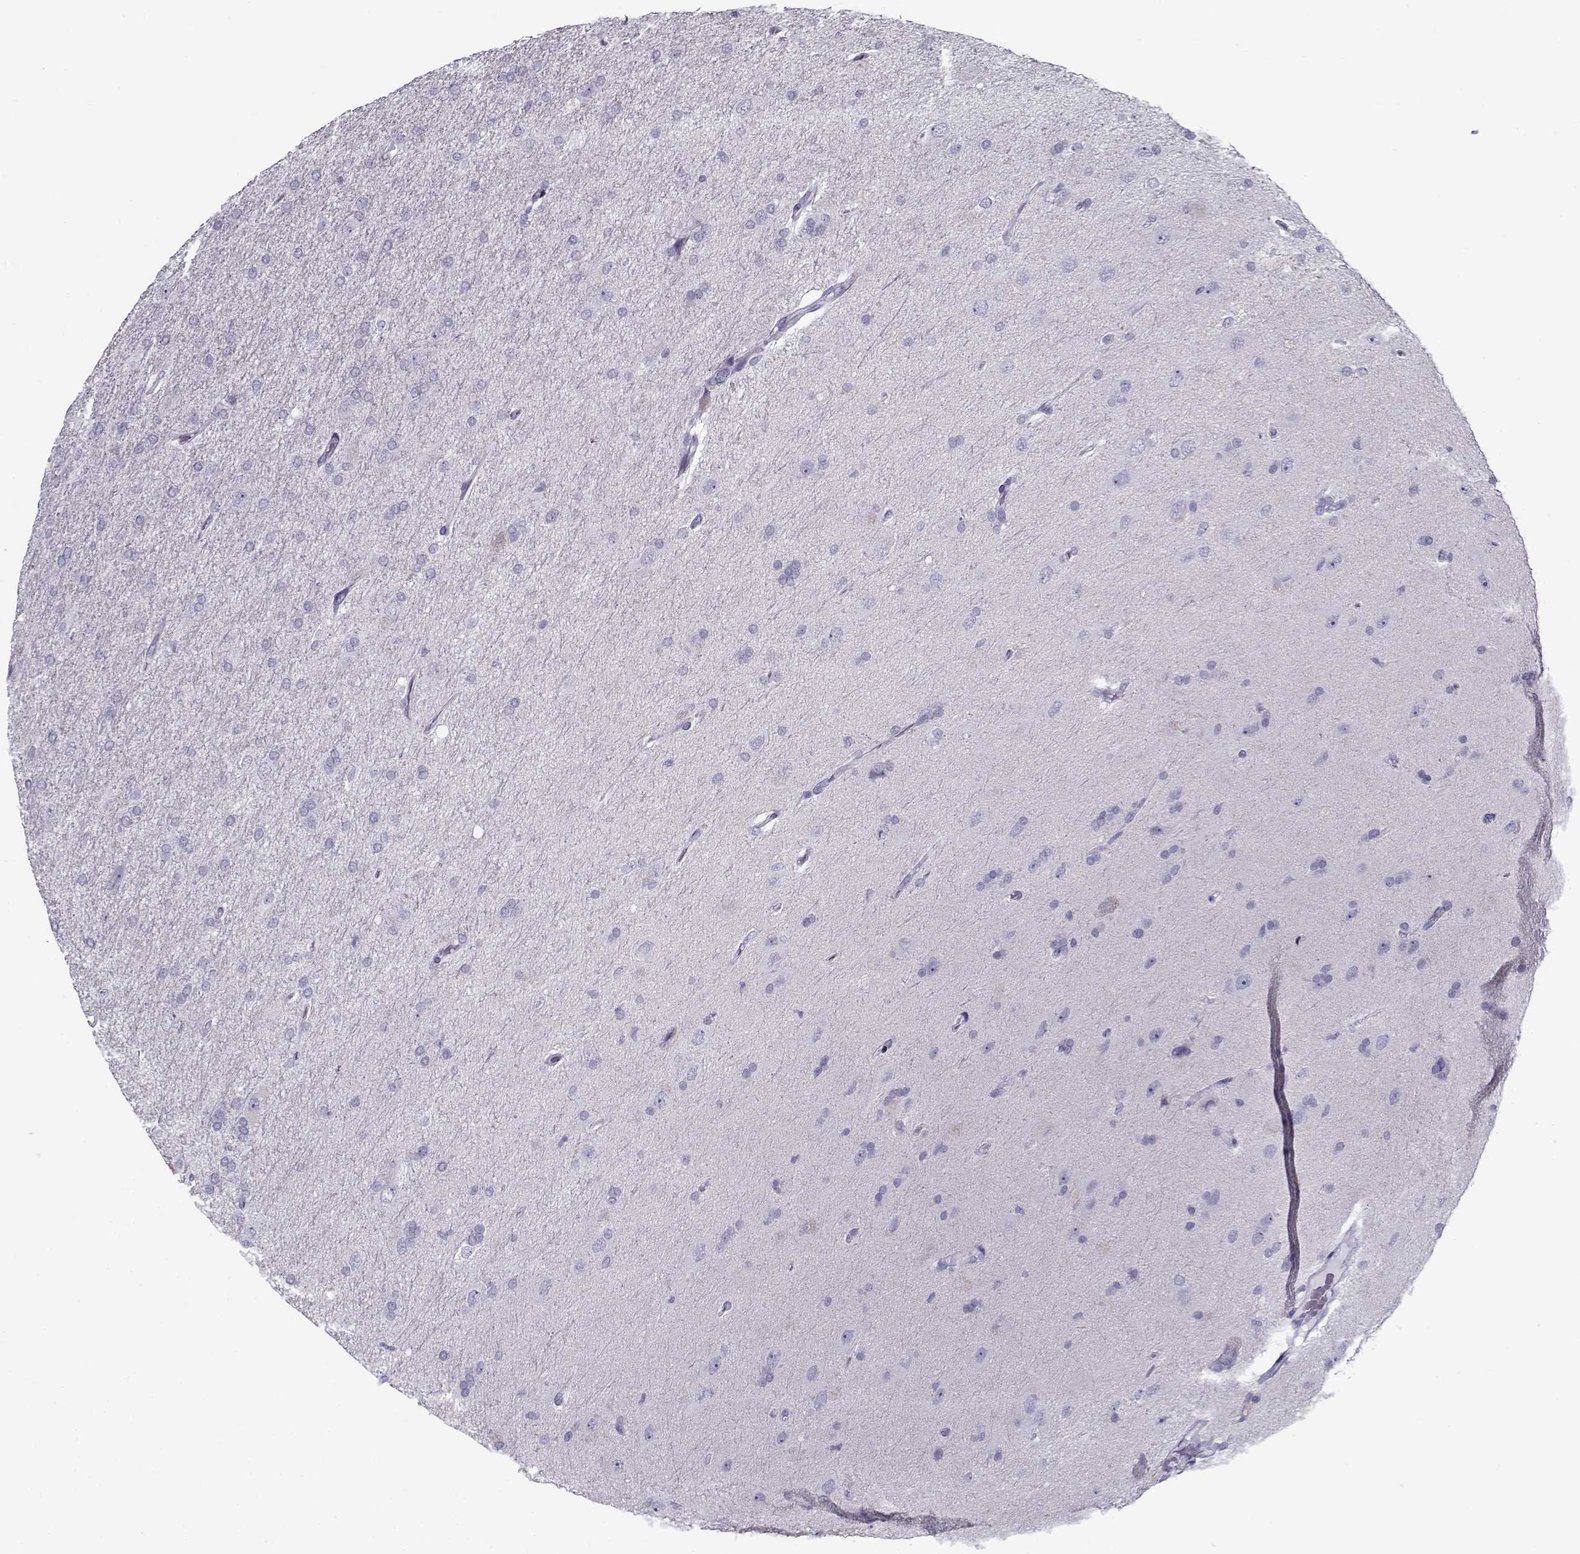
{"staining": {"intensity": "negative", "quantity": "none", "location": "none"}, "tissue": "glioma", "cell_type": "Tumor cells", "image_type": "cancer", "snomed": [{"axis": "morphology", "description": "Glioma, malignant, High grade"}, {"axis": "topography", "description": "Cerebral cortex"}], "caption": "Immunohistochemistry (IHC) of human glioma demonstrates no positivity in tumor cells.", "gene": "GAGE2A", "patient": {"sex": "male", "age": 70}}